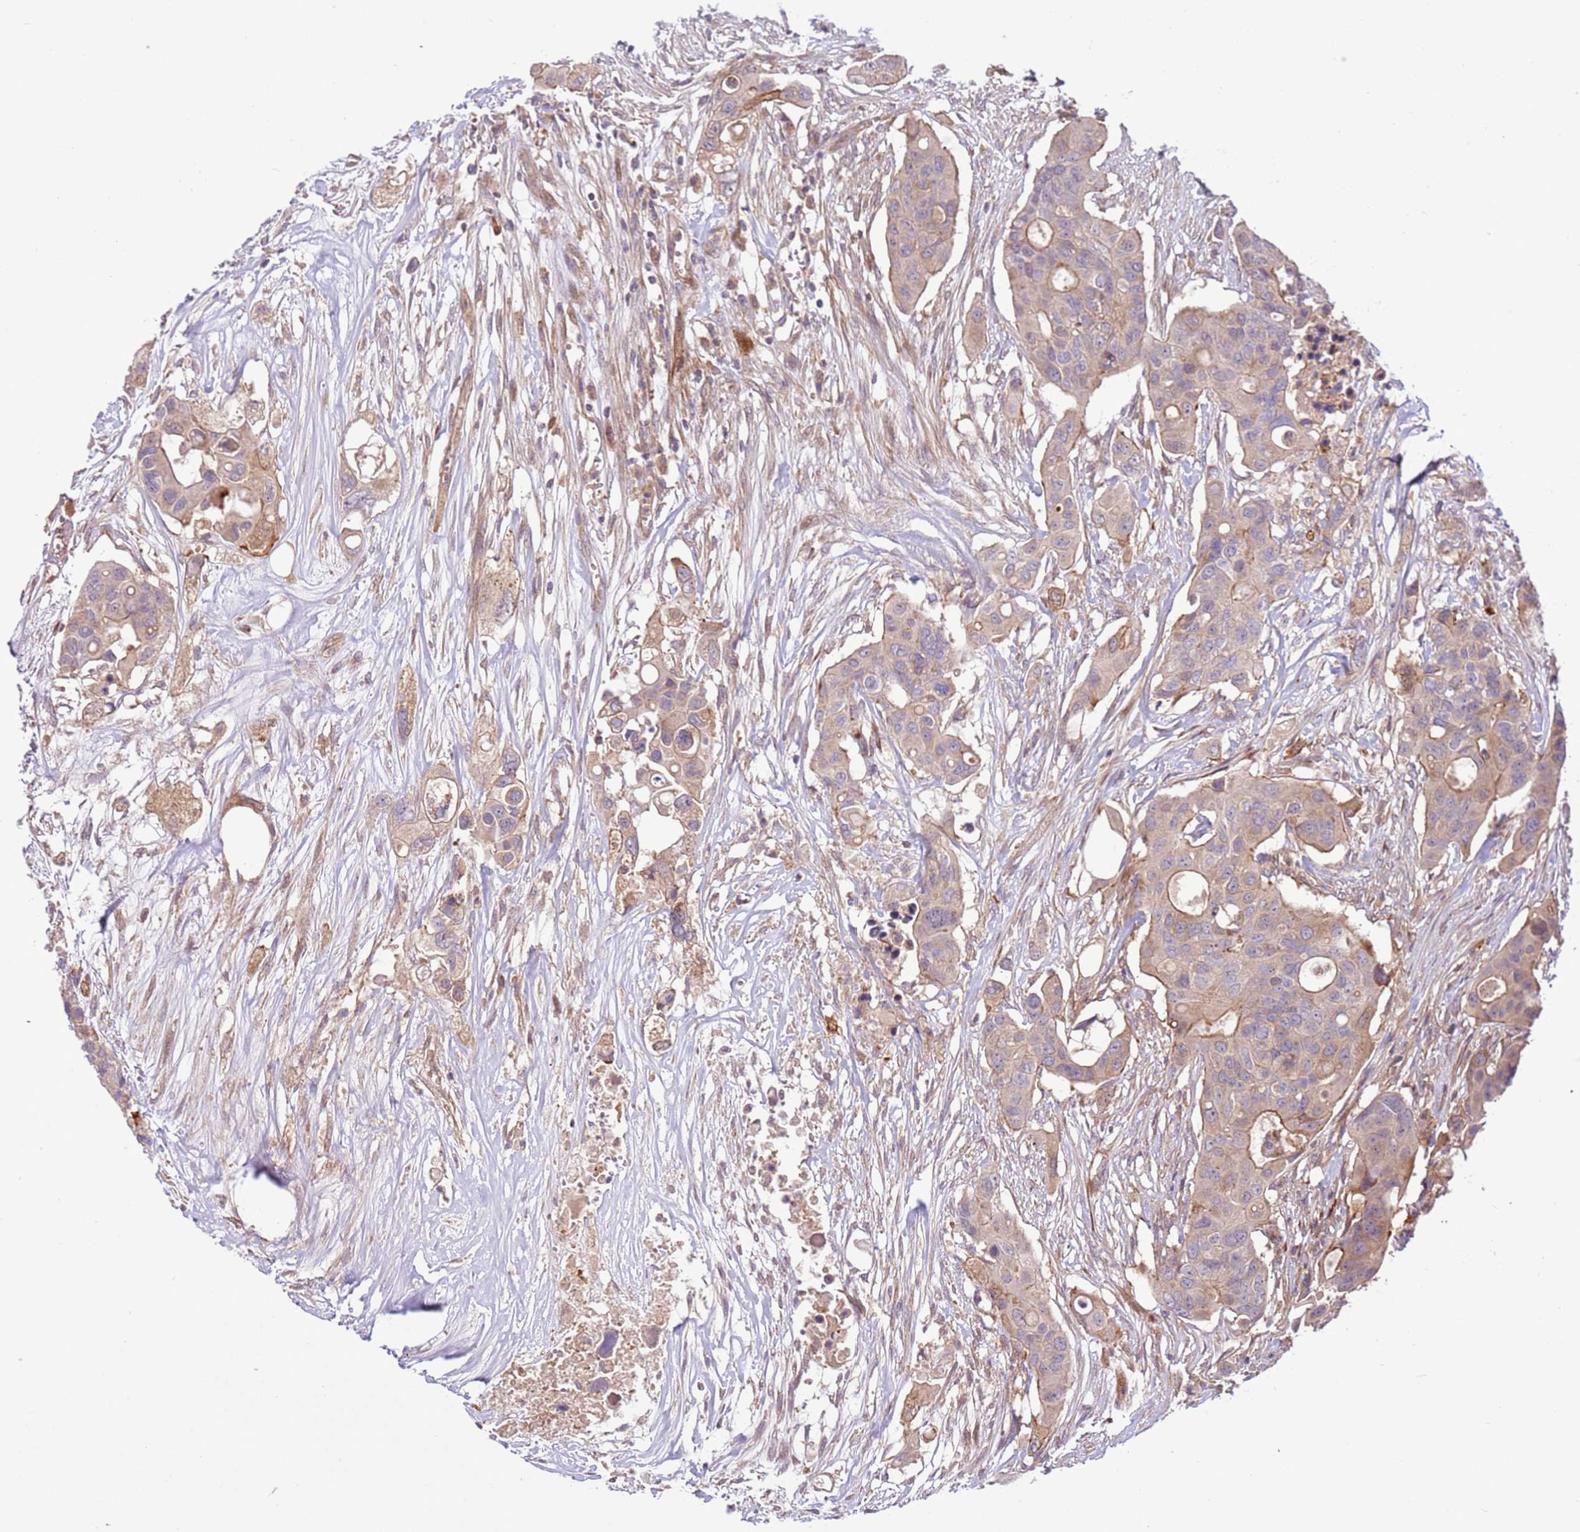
{"staining": {"intensity": "moderate", "quantity": "<25%", "location": "cytoplasmic/membranous"}, "tissue": "colorectal cancer", "cell_type": "Tumor cells", "image_type": "cancer", "snomed": [{"axis": "morphology", "description": "Adenocarcinoma, NOS"}, {"axis": "topography", "description": "Colon"}], "caption": "Human adenocarcinoma (colorectal) stained for a protein (brown) shows moderate cytoplasmic/membranous positive positivity in about <25% of tumor cells.", "gene": "ZNF624", "patient": {"sex": "male", "age": 77}}